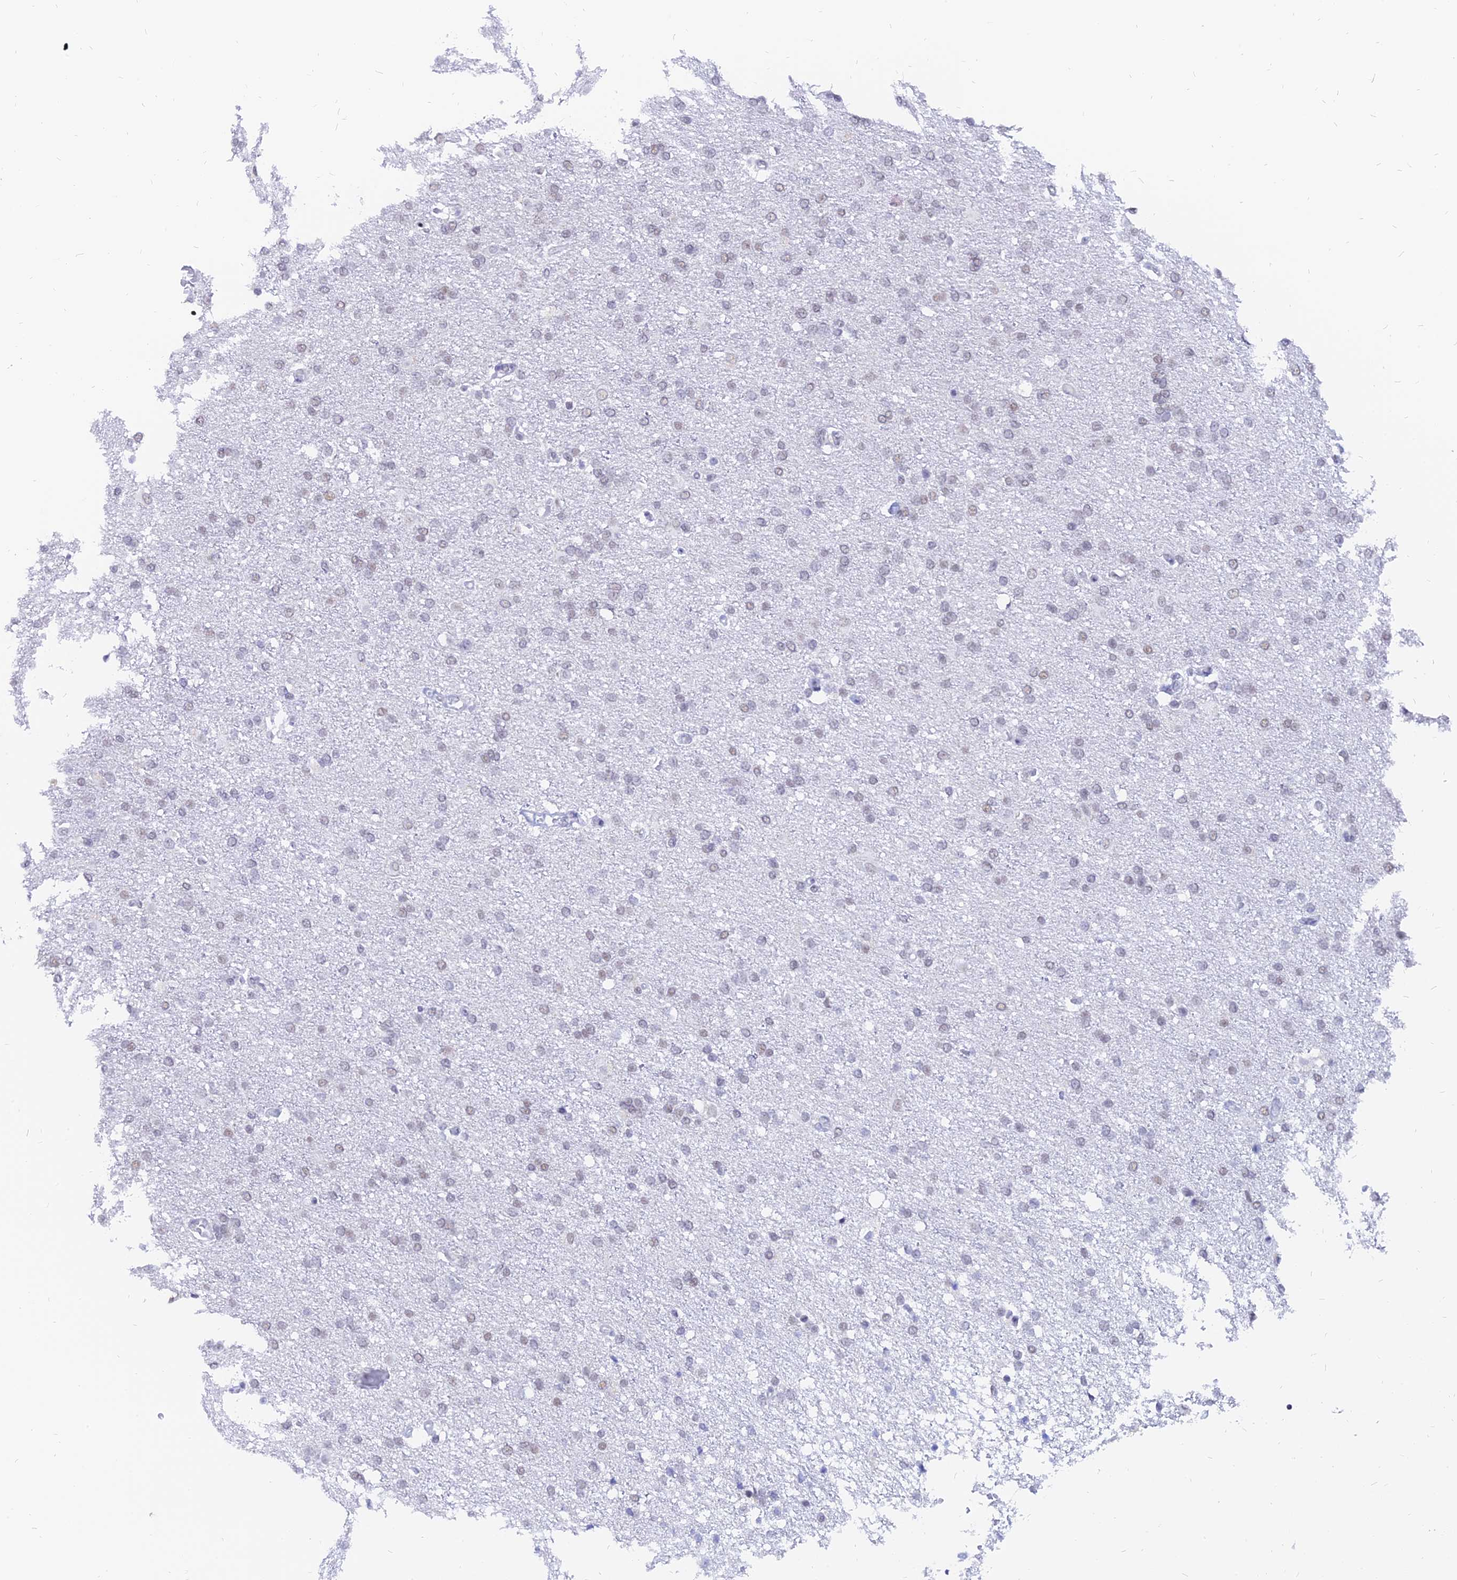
{"staining": {"intensity": "negative", "quantity": "none", "location": "none"}, "tissue": "glioma", "cell_type": "Tumor cells", "image_type": "cancer", "snomed": [{"axis": "morphology", "description": "Glioma, malignant, High grade"}, {"axis": "topography", "description": "Brain"}], "caption": "Glioma was stained to show a protein in brown. There is no significant expression in tumor cells.", "gene": "DPY30", "patient": {"sex": "male", "age": 72}}